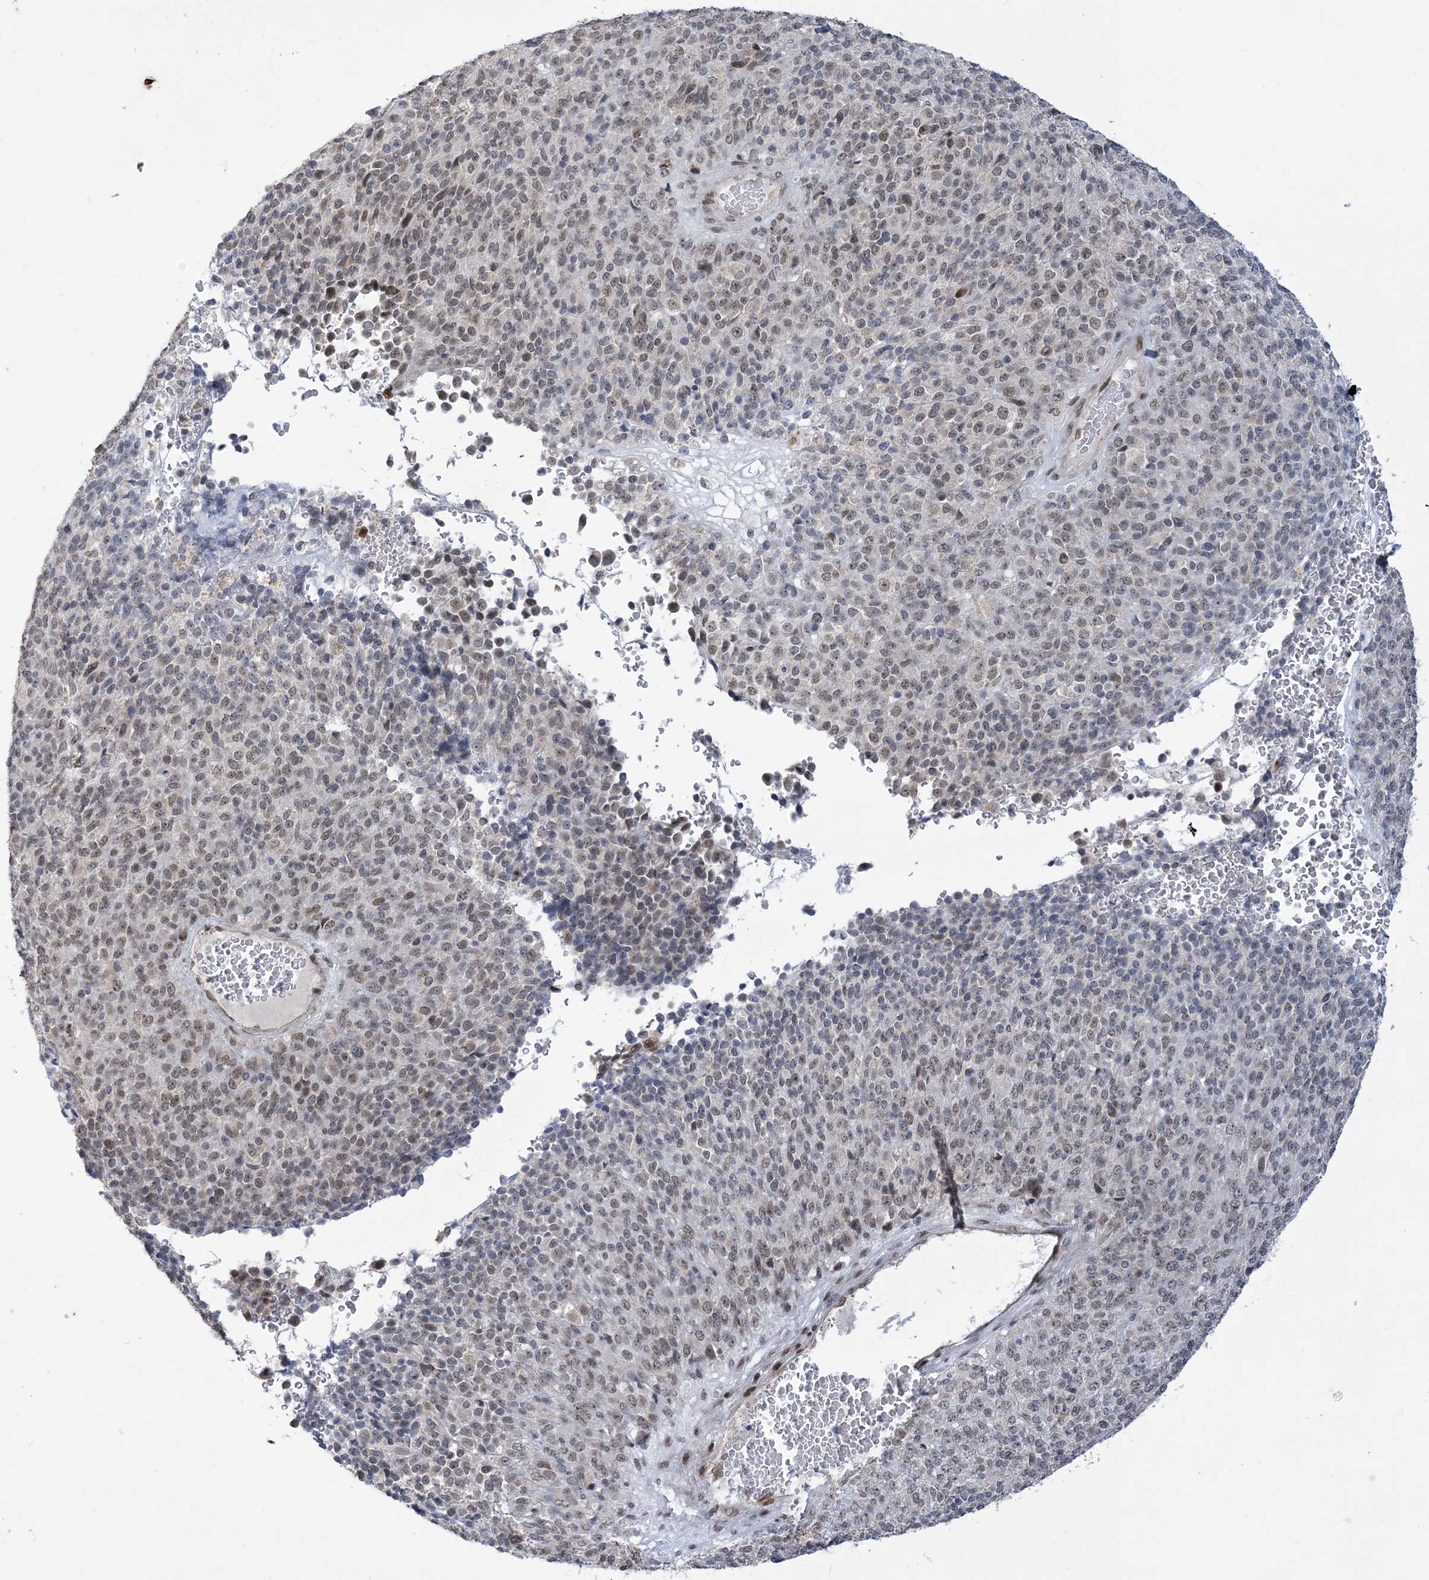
{"staining": {"intensity": "weak", "quantity": "25%-75%", "location": "nuclear"}, "tissue": "melanoma", "cell_type": "Tumor cells", "image_type": "cancer", "snomed": [{"axis": "morphology", "description": "Malignant melanoma, Metastatic site"}, {"axis": "topography", "description": "Brain"}], "caption": "Immunohistochemical staining of melanoma exhibits low levels of weak nuclear protein staining in about 25%-75% of tumor cells. Using DAB (3,3'-diaminobenzidine) (brown) and hematoxylin (blue) stains, captured at high magnification using brightfield microscopy.", "gene": "WAC", "patient": {"sex": "female", "age": 56}}